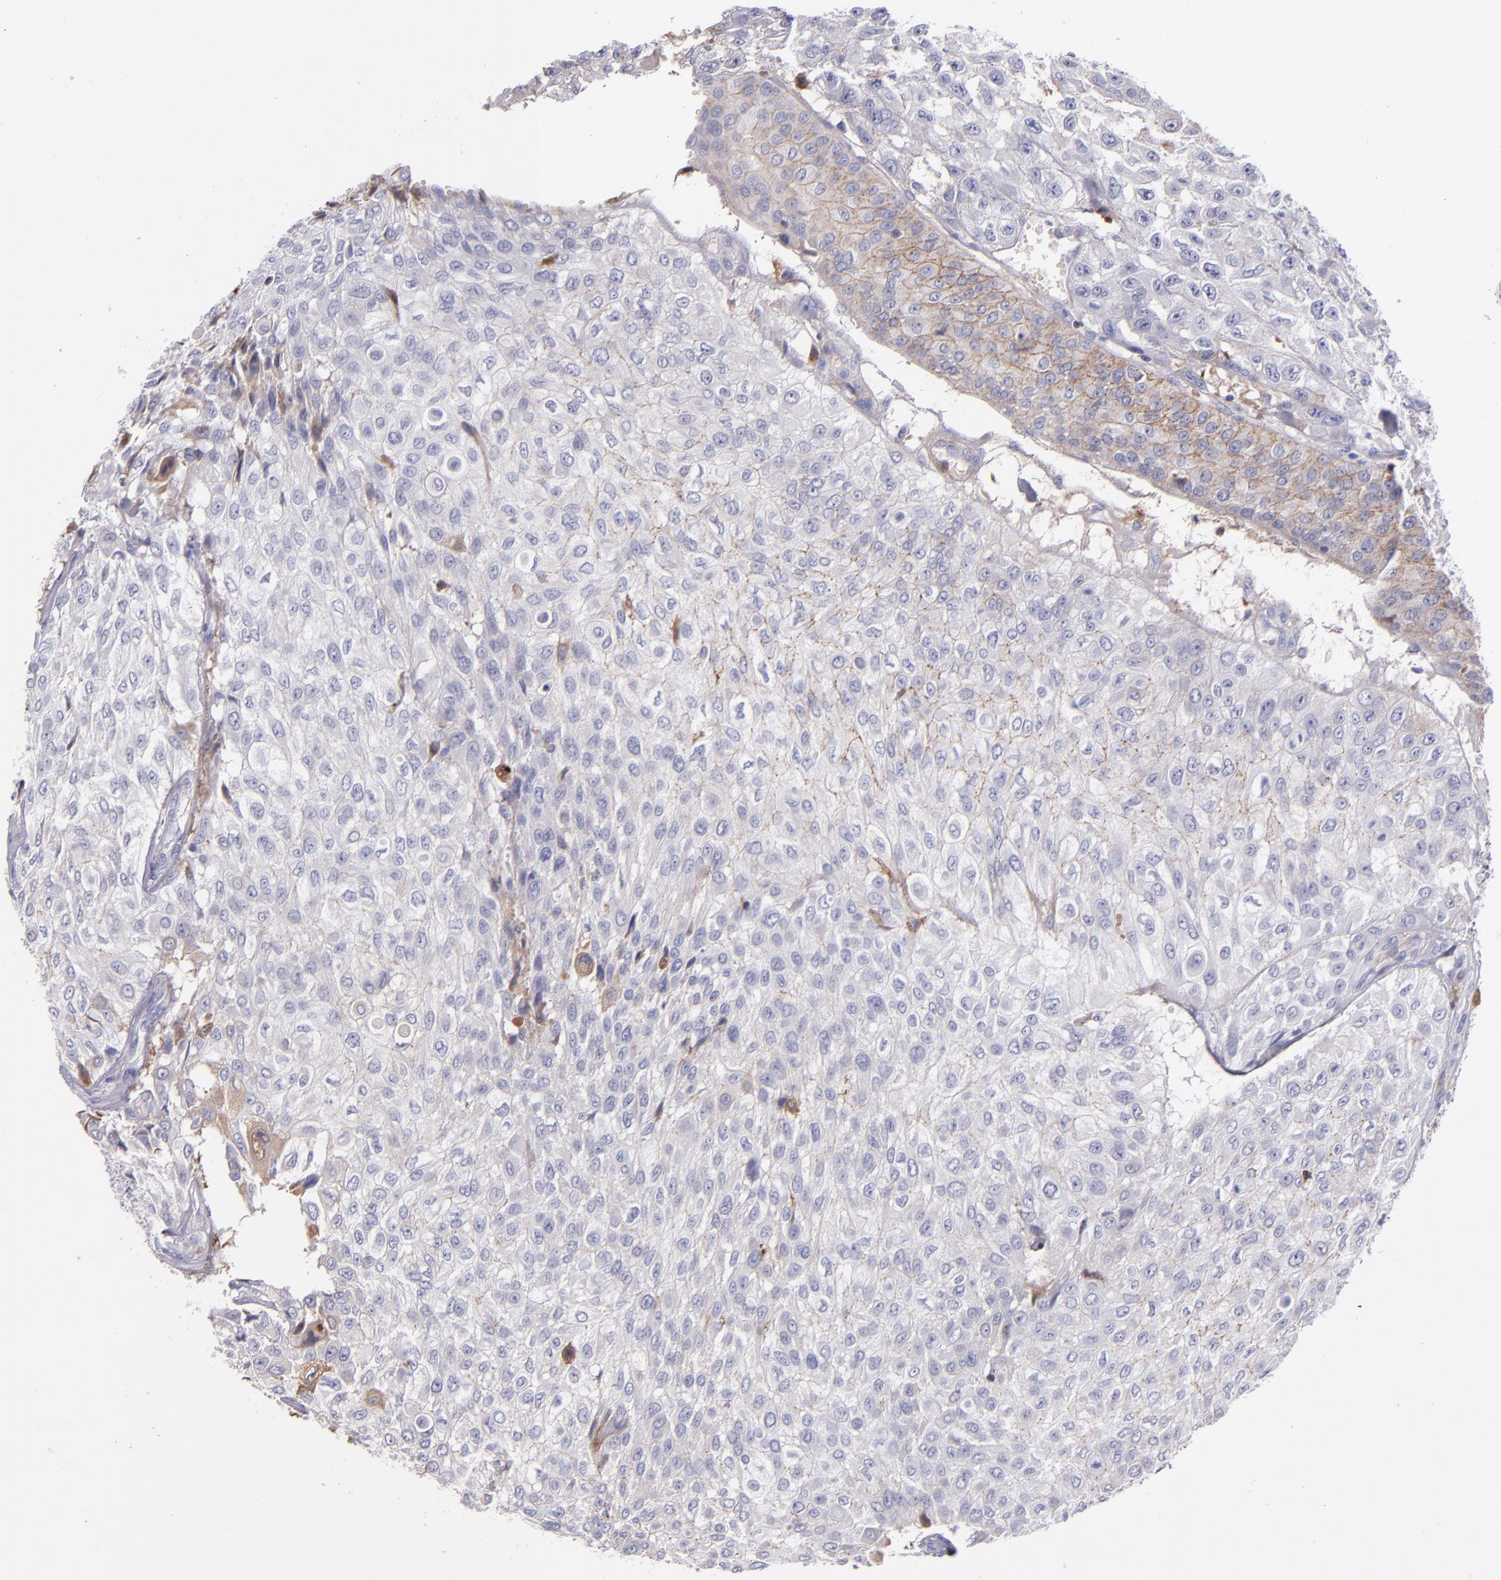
{"staining": {"intensity": "weak", "quantity": "25%-75%", "location": "cytoplasmic/membranous"}, "tissue": "urothelial cancer", "cell_type": "Tumor cells", "image_type": "cancer", "snomed": [{"axis": "morphology", "description": "Urothelial carcinoma, High grade"}, {"axis": "topography", "description": "Urinary bladder"}], "caption": "Urothelial carcinoma (high-grade) stained for a protein (brown) demonstrates weak cytoplasmic/membranous positive positivity in approximately 25%-75% of tumor cells.", "gene": "KNG1", "patient": {"sex": "male", "age": 57}}